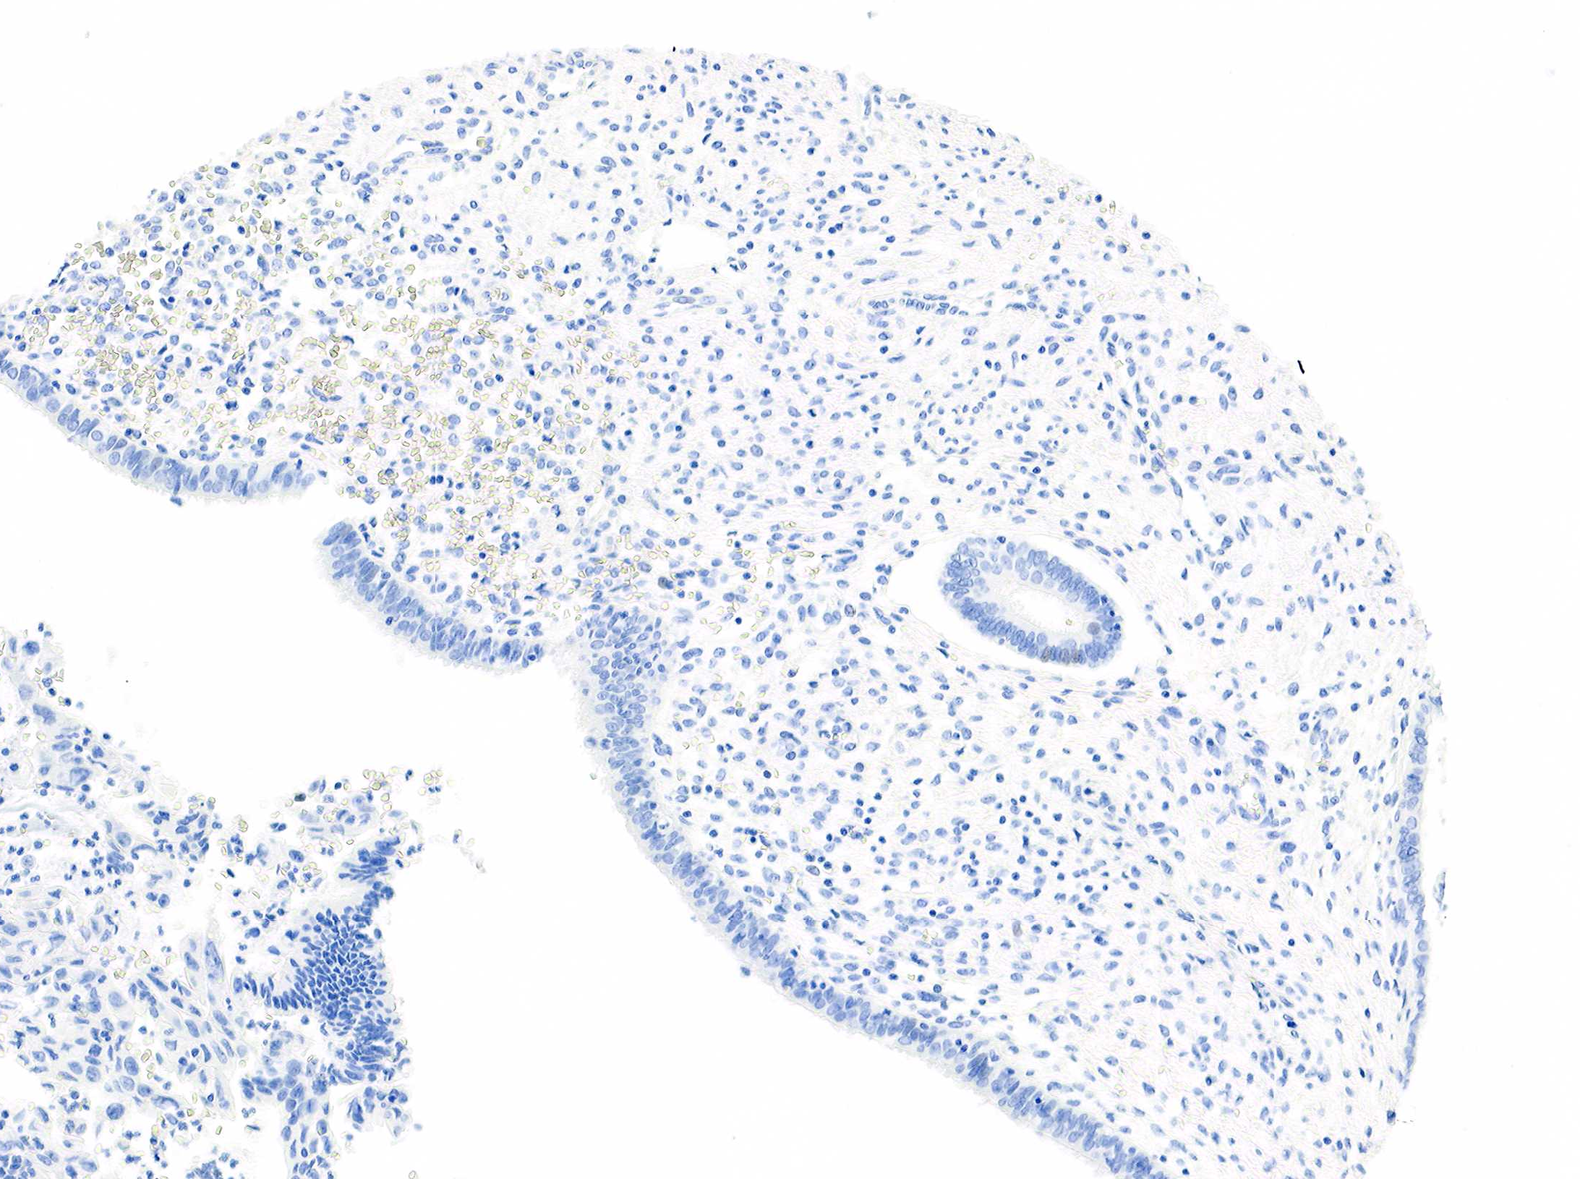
{"staining": {"intensity": "negative", "quantity": "none", "location": "none"}, "tissue": "cervical cancer", "cell_type": "Tumor cells", "image_type": "cancer", "snomed": [{"axis": "morphology", "description": "Normal tissue, NOS"}, {"axis": "morphology", "description": "Adenocarcinoma, NOS"}, {"axis": "topography", "description": "Cervix"}], "caption": "IHC histopathology image of human cervical adenocarcinoma stained for a protein (brown), which displays no staining in tumor cells.", "gene": "PTH", "patient": {"sex": "female", "age": 34}}